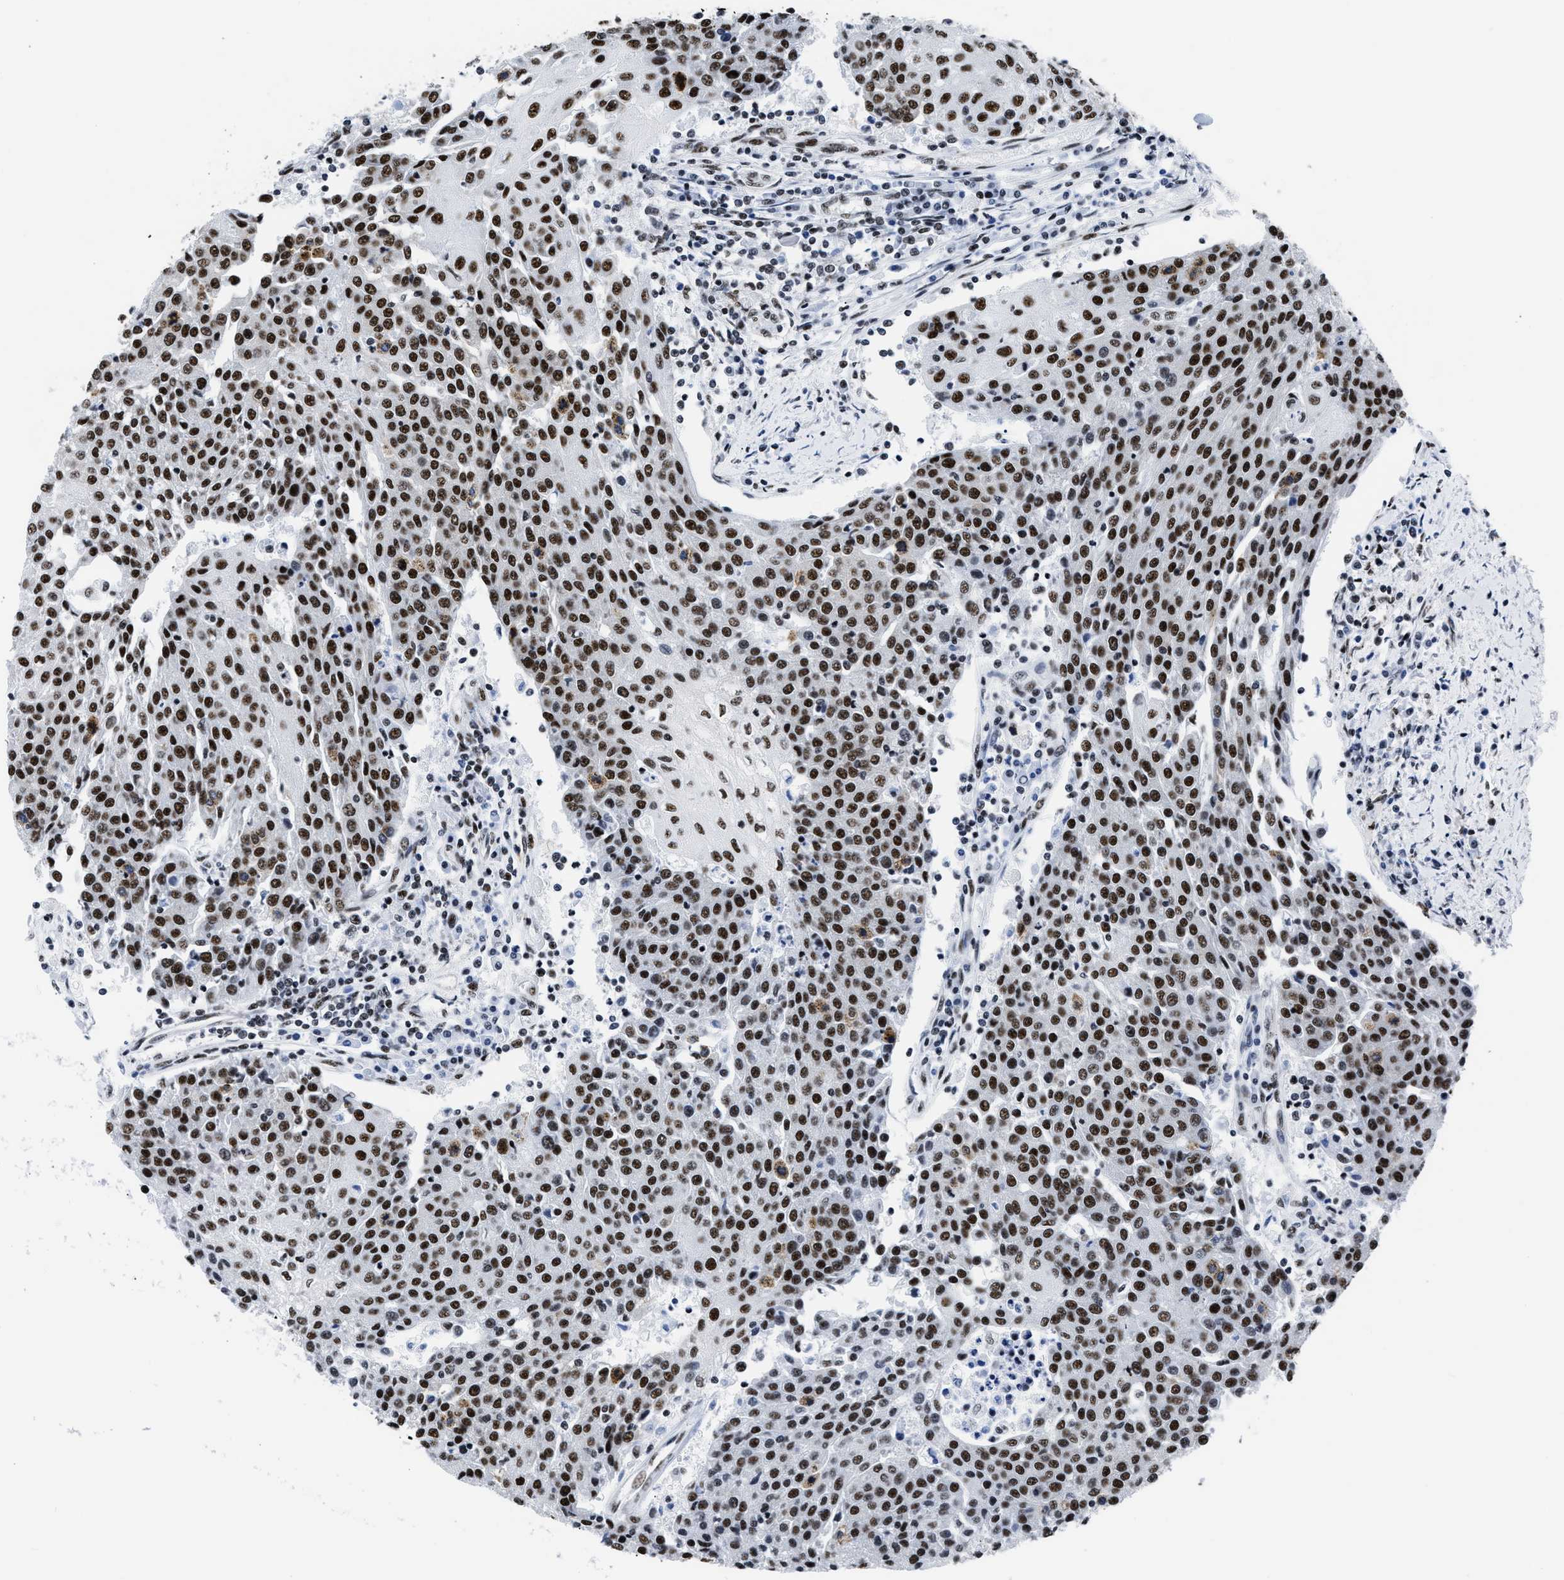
{"staining": {"intensity": "strong", "quantity": ">75%", "location": "nuclear"}, "tissue": "urothelial cancer", "cell_type": "Tumor cells", "image_type": "cancer", "snomed": [{"axis": "morphology", "description": "Urothelial carcinoma, High grade"}, {"axis": "topography", "description": "Urinary bladder"}], "caption": "Tumor cells display high levels of strong nuclear positivity in approximately >75% of cells in urothelial cancer. (Brightfield microscopy of DAB IHC at high magnification).", "gene": "RBM8A", "patient": {"sex": "female", "age": 85}}